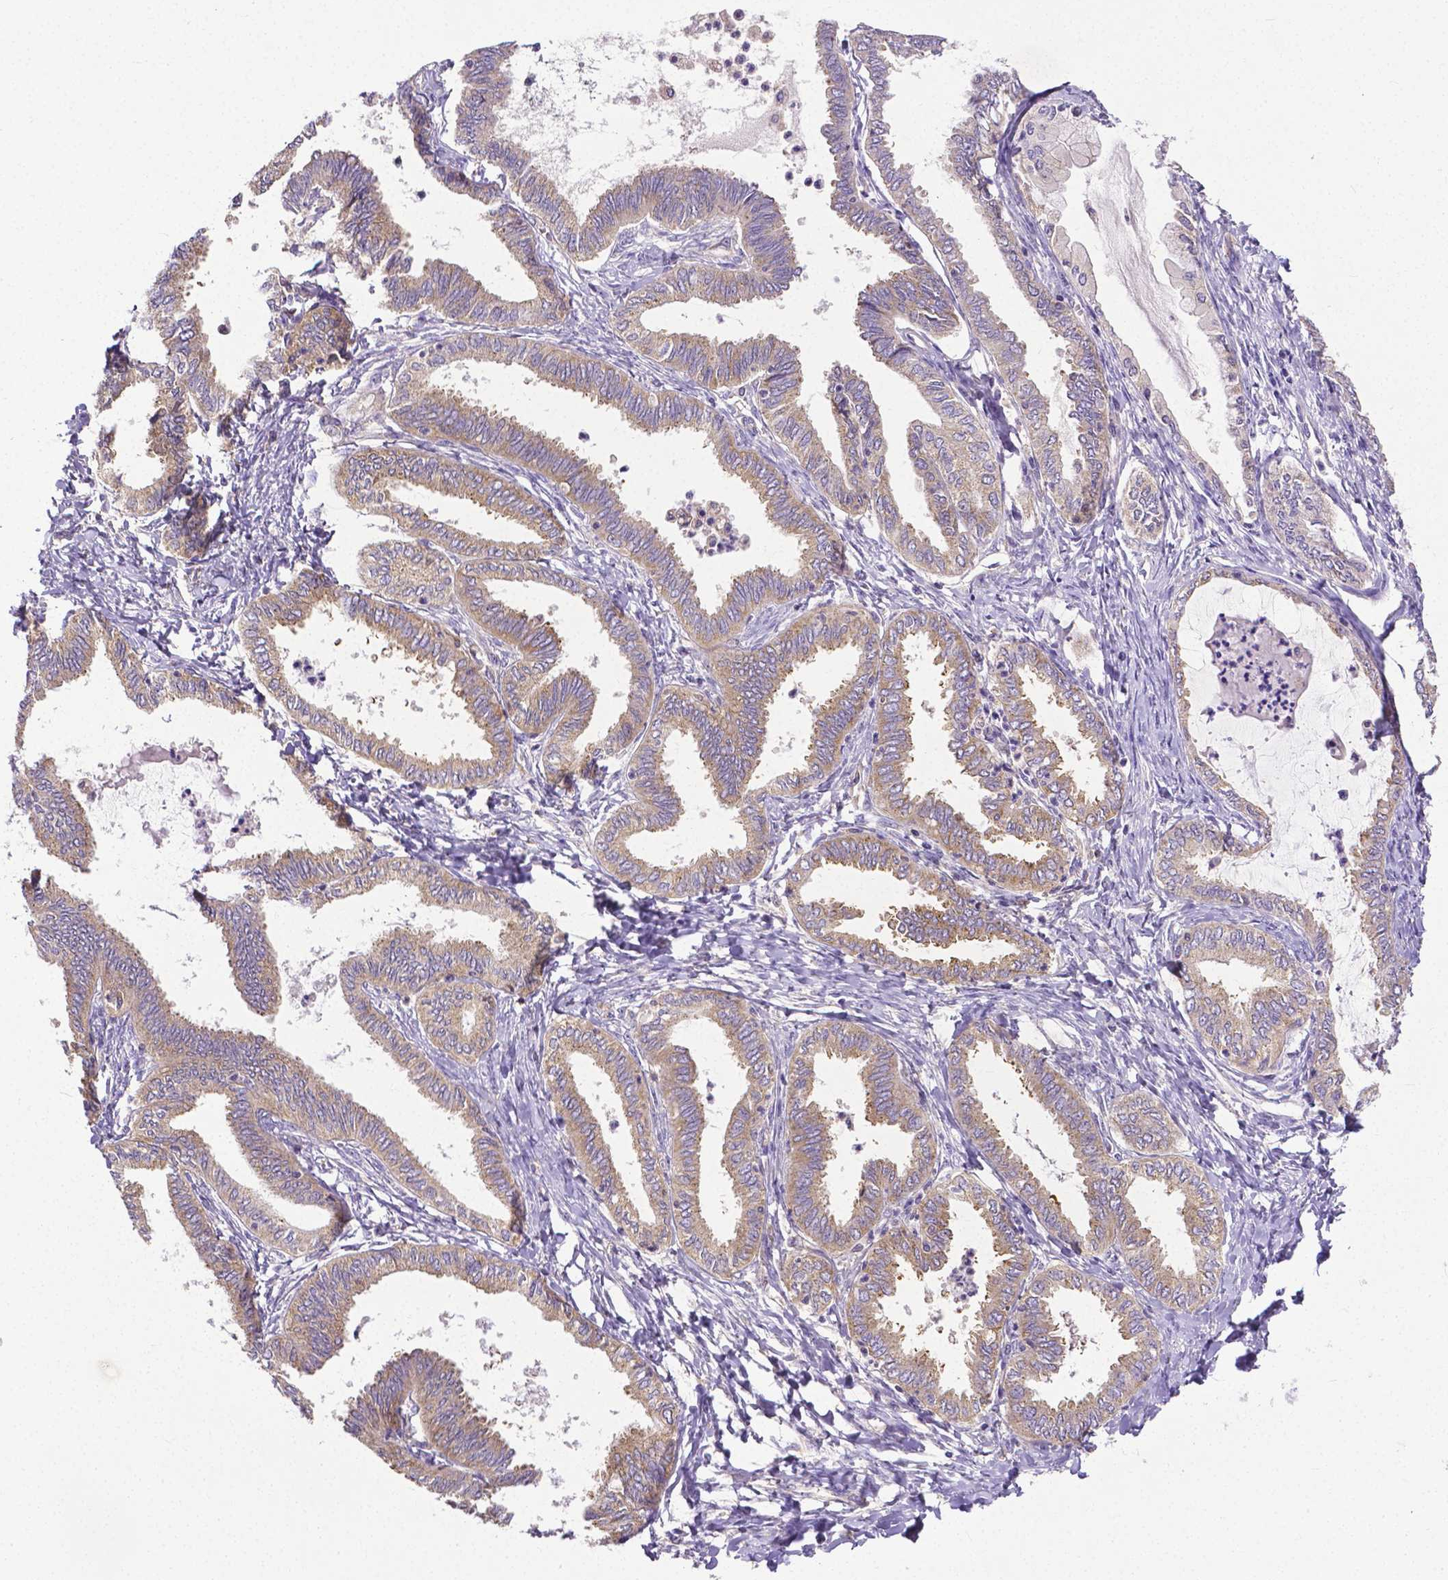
{"staining": {"intensity": "weak", "quantity": "25%-75%", "location": "cytoplasmic/membranous"}, "tissue": "ovarian cancer", "cell_type": "Tumor cells", "image_type": "cancer", "snomed": [{"axis": "morphology", "description": "Carcinoma, endometroid"}, {"axis": "topography", "description": "Ovary"}], "caption": "Endometroid carcinoma (ovarian) tissue shows weak cytoplasmic/membranous positivity in approximately 25%-75% of tumor cells, visualized by immunohistochemistry.", "gene": "DICER1", "patient": {"sex": "female", "age": 70}}